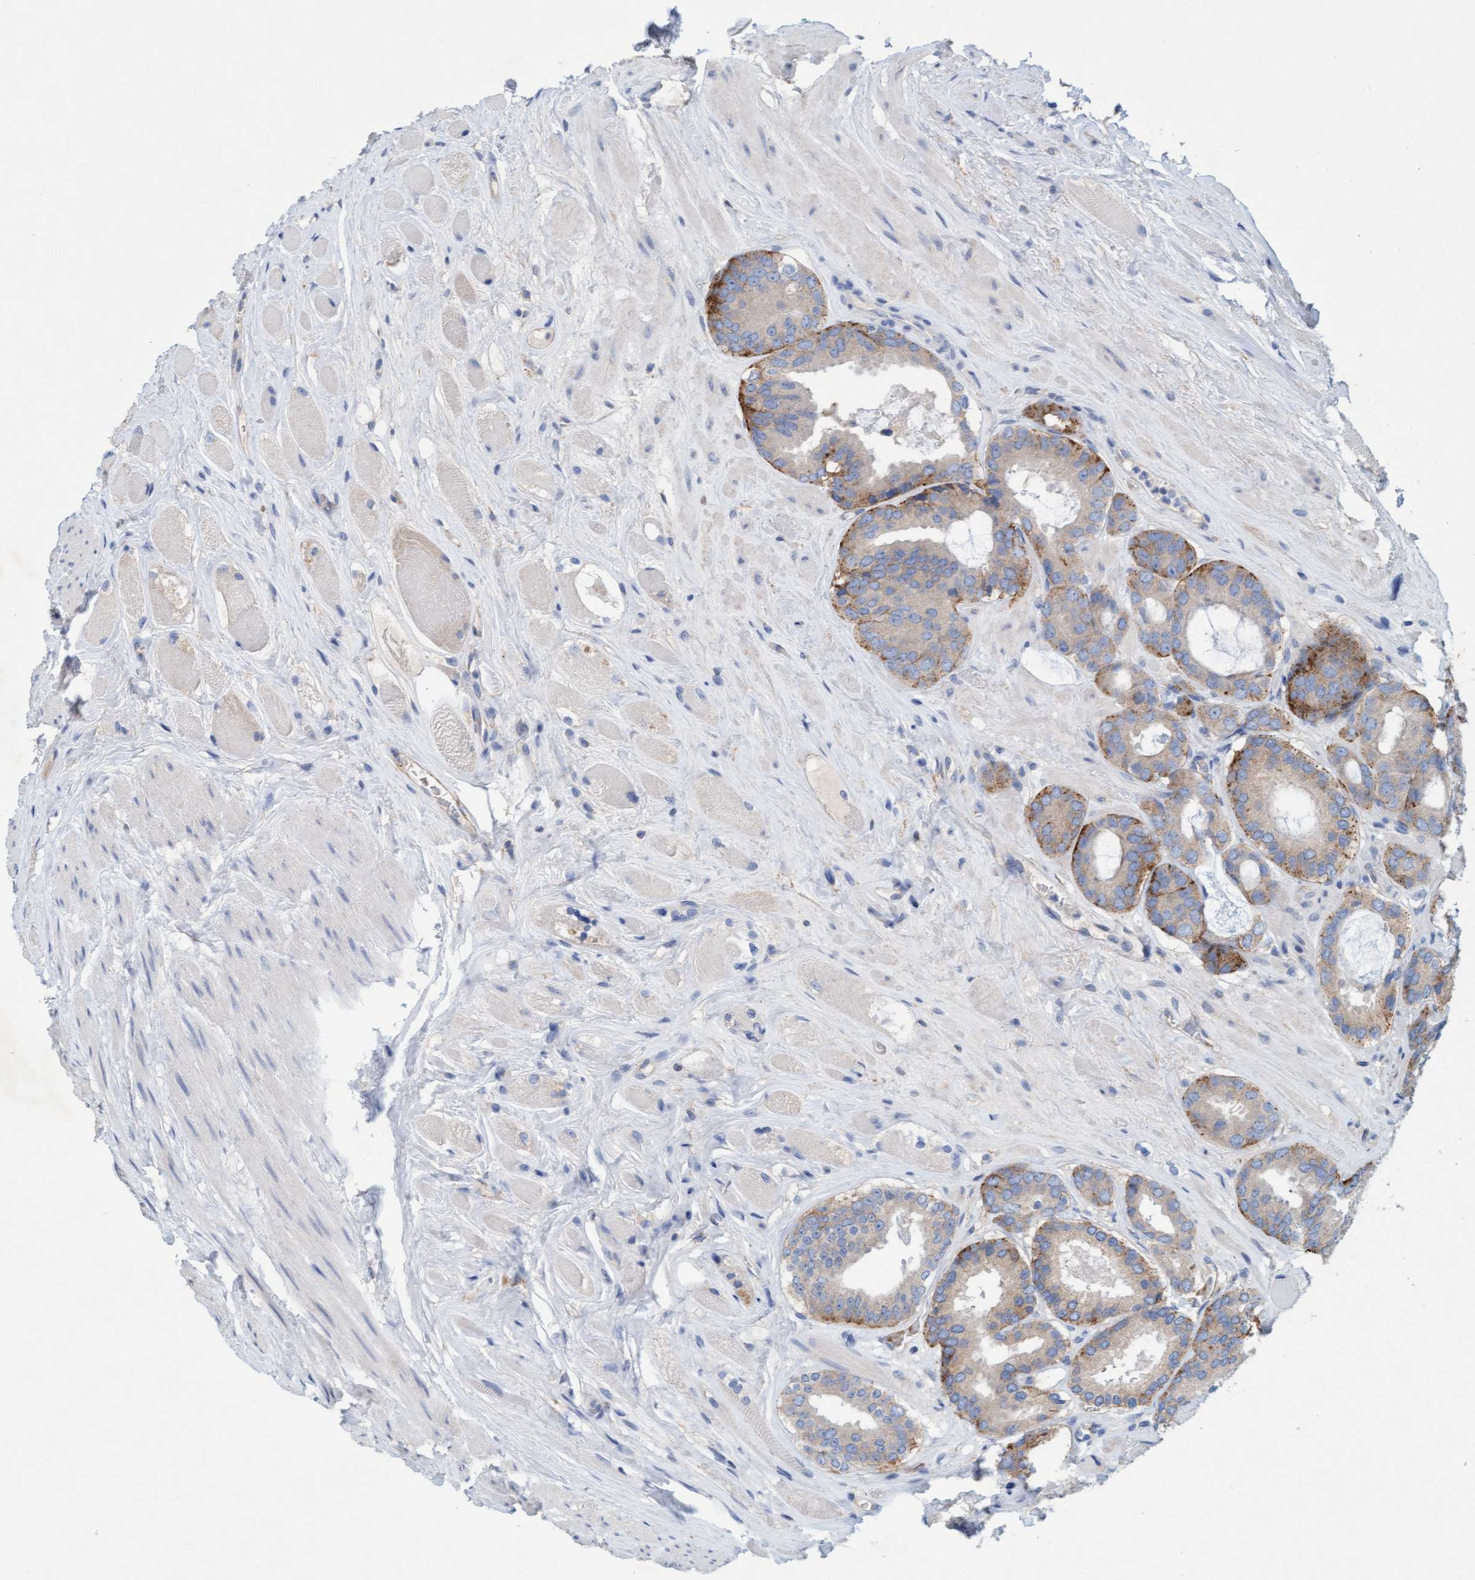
{"staining": {"intensity": "weak", "quantity": ">75%", "location": "cytoplasmic/membranous"}, "tissue": "prostate cancer", "cell_type": "Tumor cells", "image_type": "cancer", "snomed": [{"axis": "morphology", "description": "Adenocarcinoma, Low grade"}, {"axis": "topography", "description": "Prostate"}], "caption": "Immunohistochemistry of prostate cancer displays low levels of weak cytoplasmic/membranous positivity in about >75% of tumor cells.", "gene": "SIGIRR", "patient": {"sex": "male", "age": 69}}